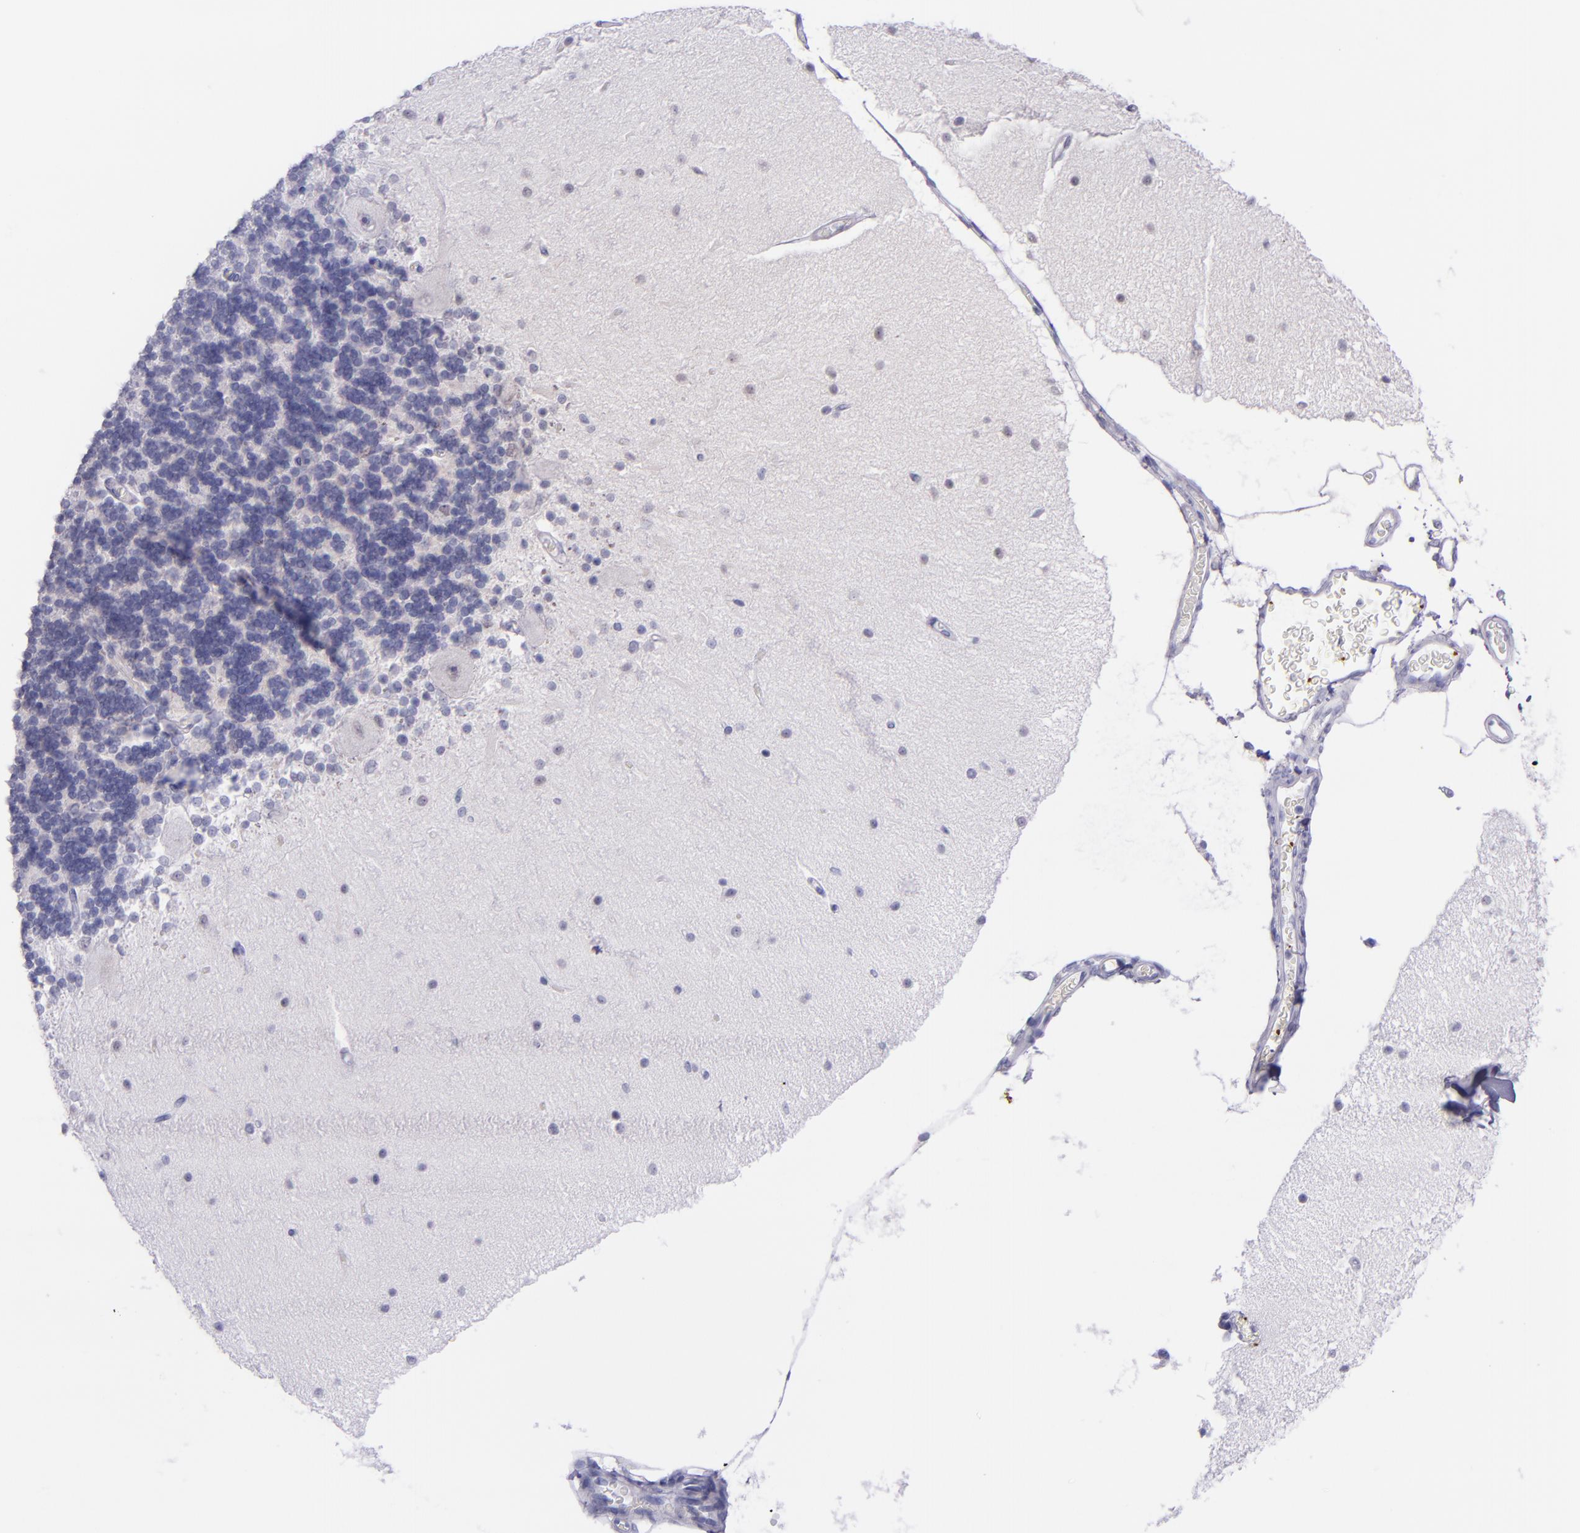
{"staining": {"intensity": "negative", "quantity": "none", "location": "none"}, "tissue": "cerebellum", "cell_type": "Cells in granular layer", "image_type": "normal", "snomed": [{"axis": "morphology", "description": "Normal tissue, NOS"}, {"axis": "topography", "description": "Cerebellum"}], "caption": "Immunohistochemistry (IHC) micrograph of benign cerebellum: human cerebellum stained with DAB (3,3'-diaminobenzidine) demonstrates no significant protein staining in cells in granular layer. (Stains: DAB (3,3'-diaminobenzidine) immunohistochemistry with hematoxylin counter stain, Microscopy: brightfield microscopy at high magnification).", "gene": "SELE", "patient": {"sex": "female", "age": 54}}